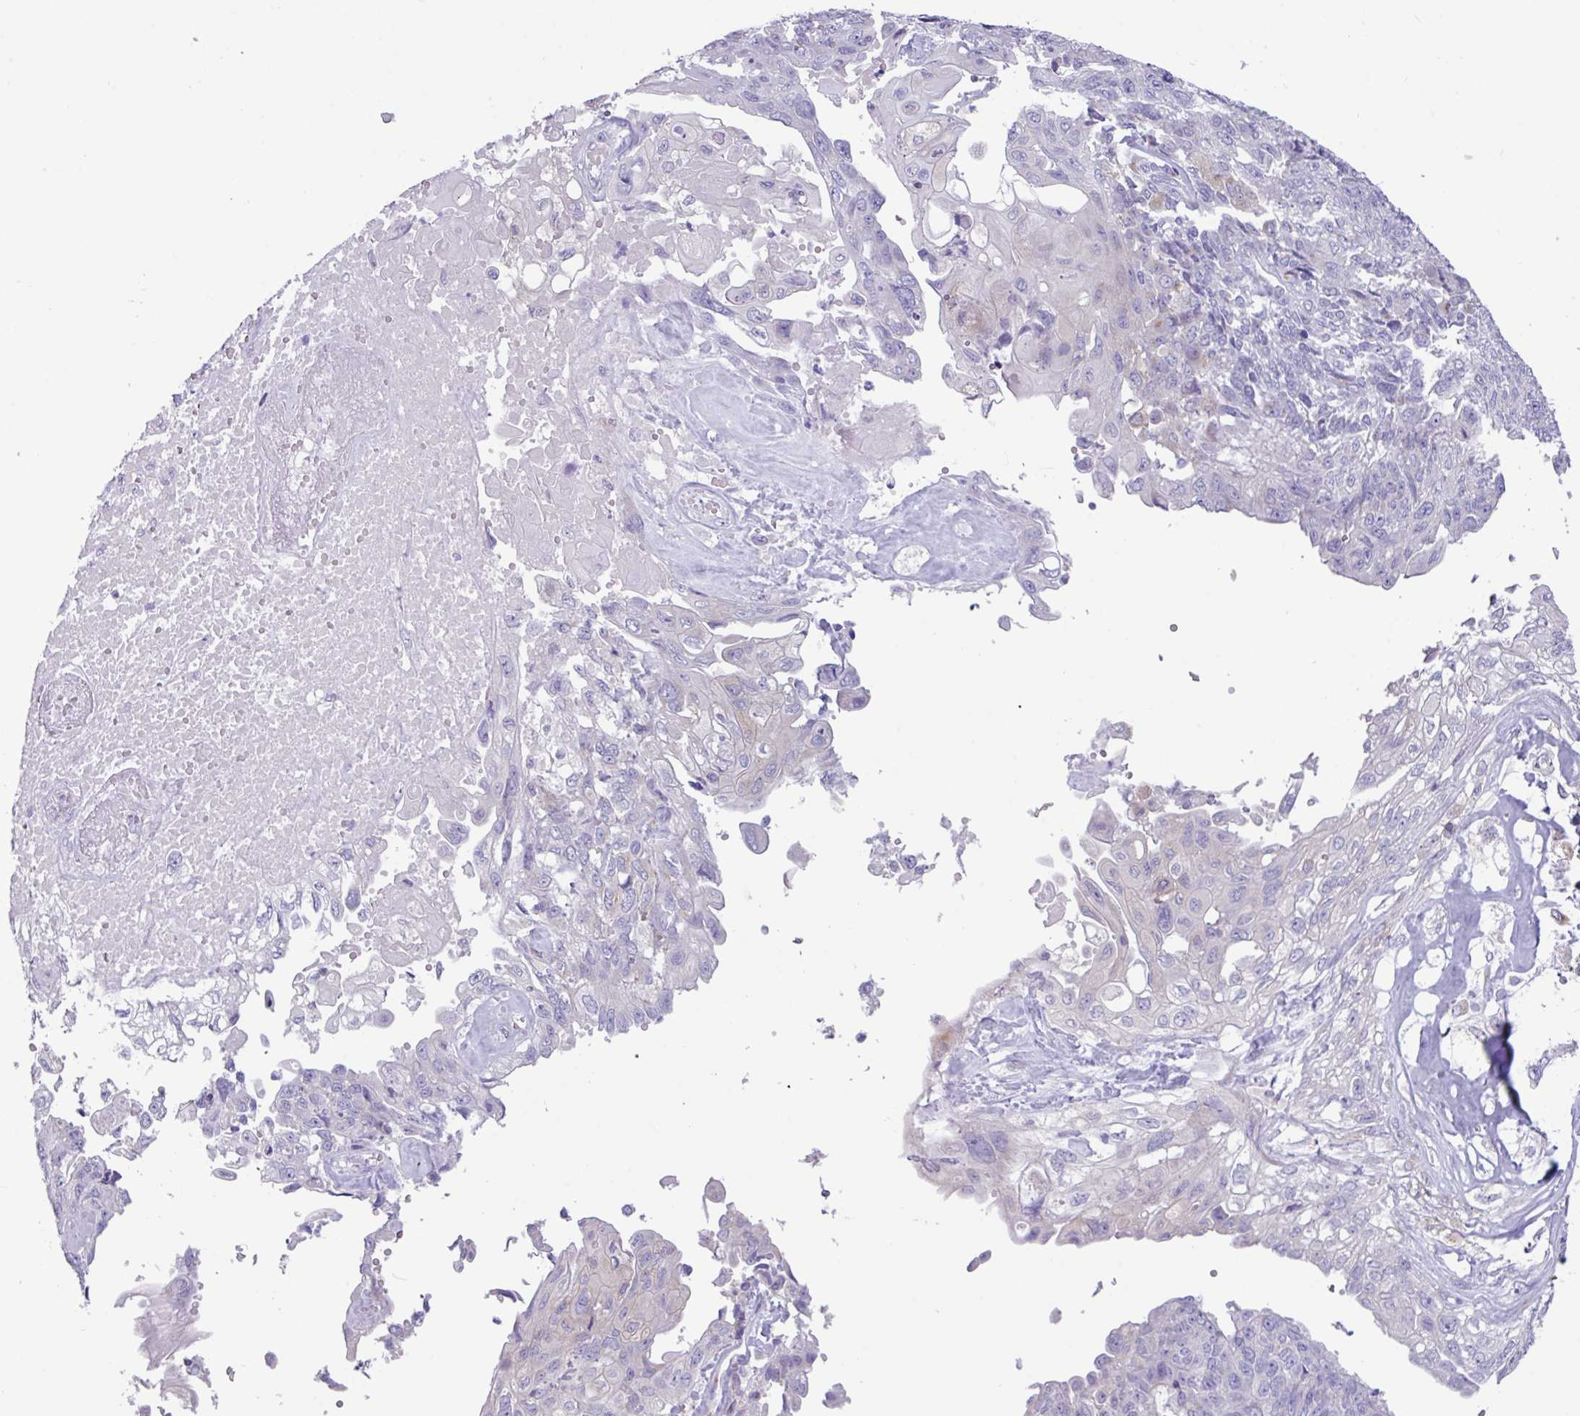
{"staining": {"intensity": "negative", "quantity": "none", "location": "none"}, "tissue": "endometrial cancer", "cell_type": "Tumor cells", "image_type": "cancer", "snomed": [{"axis": "morphology", "description": "Adenocarcinoma, NOS"}, {"axis": "topography", "description": "Endometrium"}], "caption": "This is an immunohistochemistry (IHC) image of human endometrial adenocarcinoma. There is no positivity in tumor cells.", "gene": "STIMATE", "patient": {"sex": "female", "age": 32}}